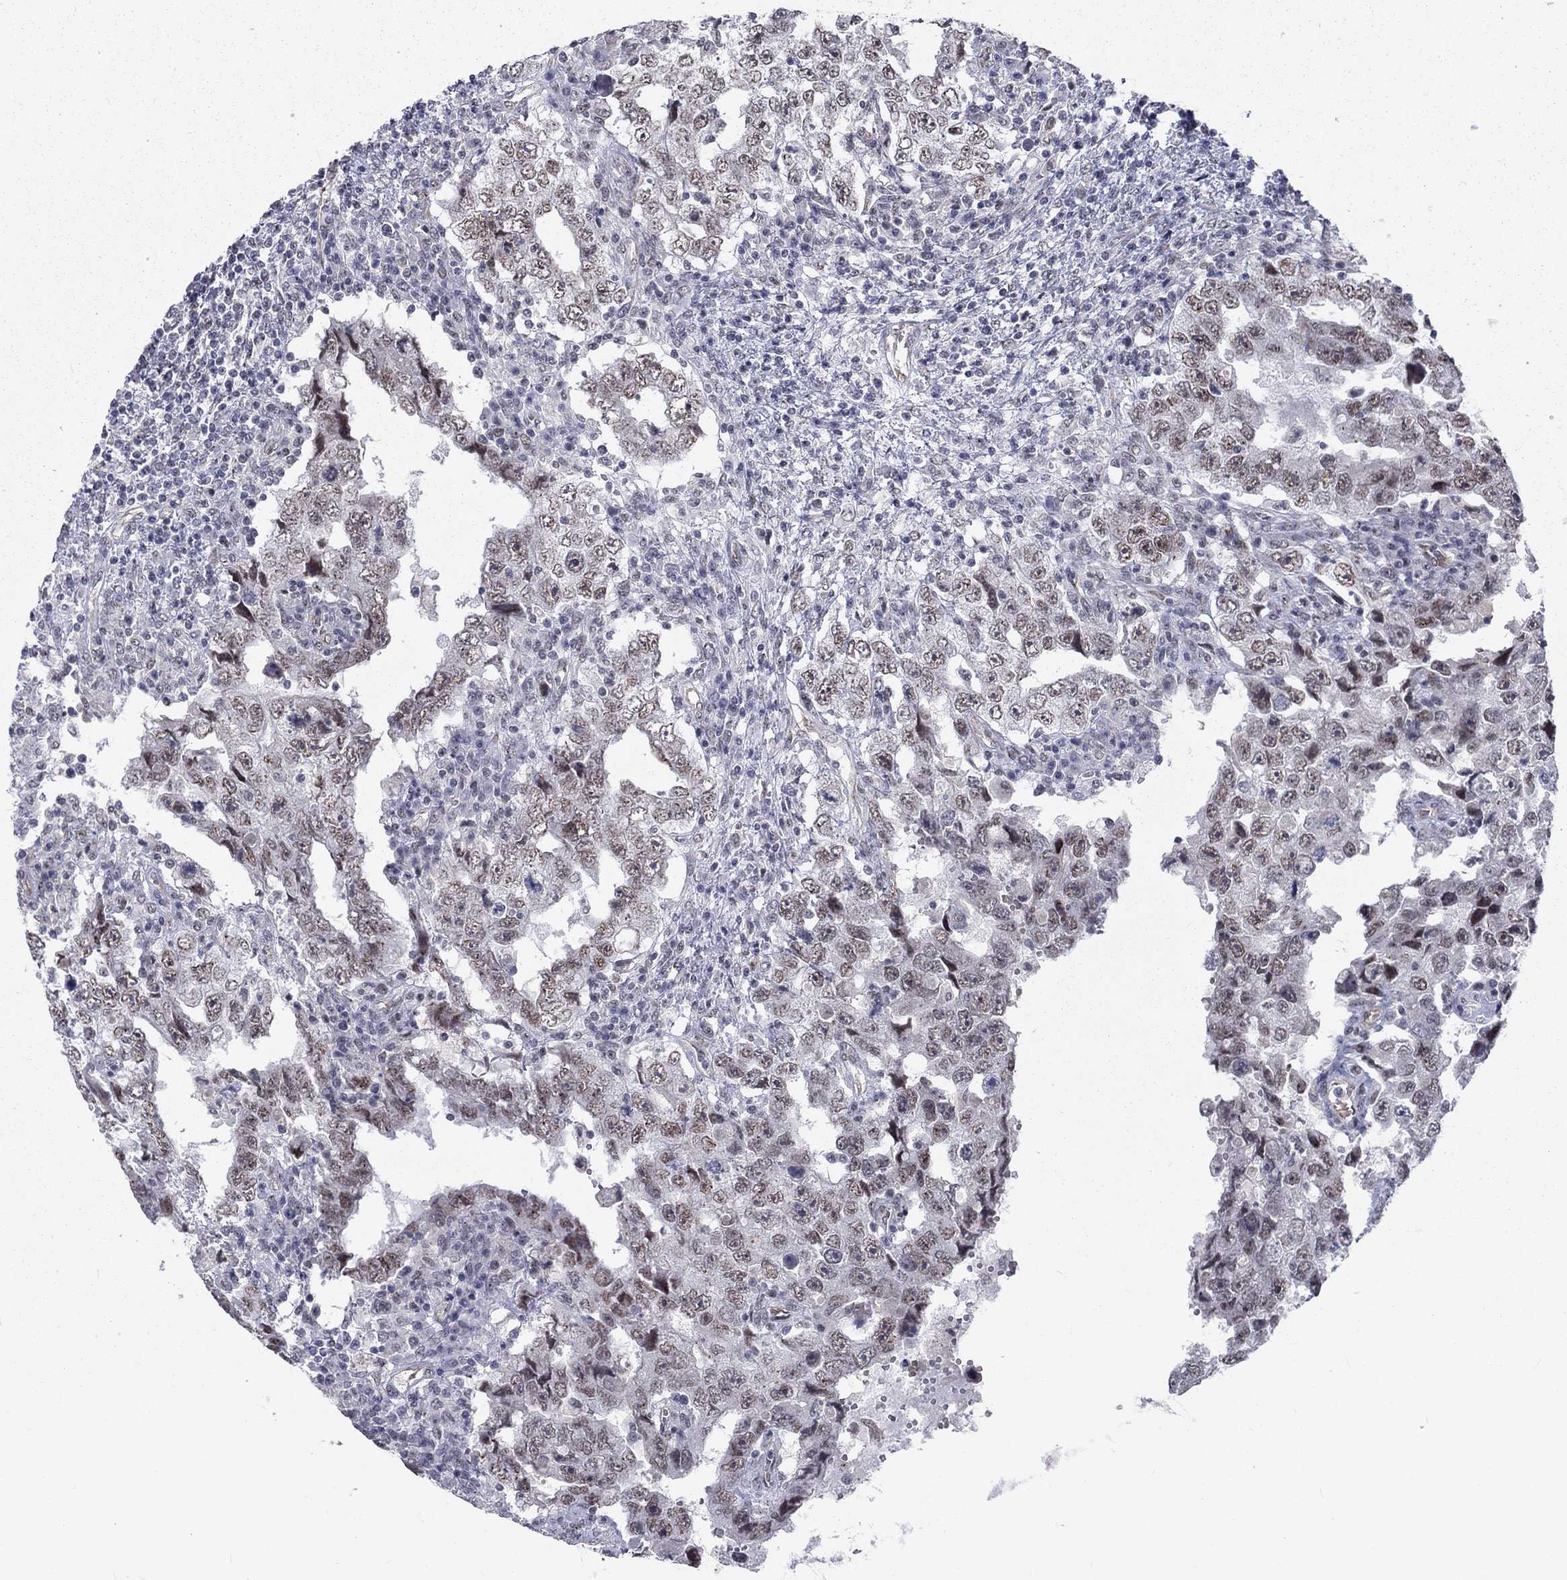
{"staining": {"intensity": "negative", "quantity": "none", "location": "none"}, "tissue": "testis cancer", "cell_type": "Tumor cells", "image_type": "cancer", "snomed": [{"axis": "morphology", "description": "Carcinoma, Embryonal, NOS"}, {"axis": "topography", "description": "Testis"}], "caption": "DAB (3,3'-diaminobenzidine) immunohistochemical staining of human testis cancer (embryonal carcinoma) displays no significant expression in tumor cells. (Stains: DAB (3,3'-diaminobenzidine) immunohistochemistry (IHC) with hematoxylin counter stain, Microscopy: brightfield microscopy at high magnification).", "gene": "ZBED1", "patient": {"sex": "male", "age": 26}}